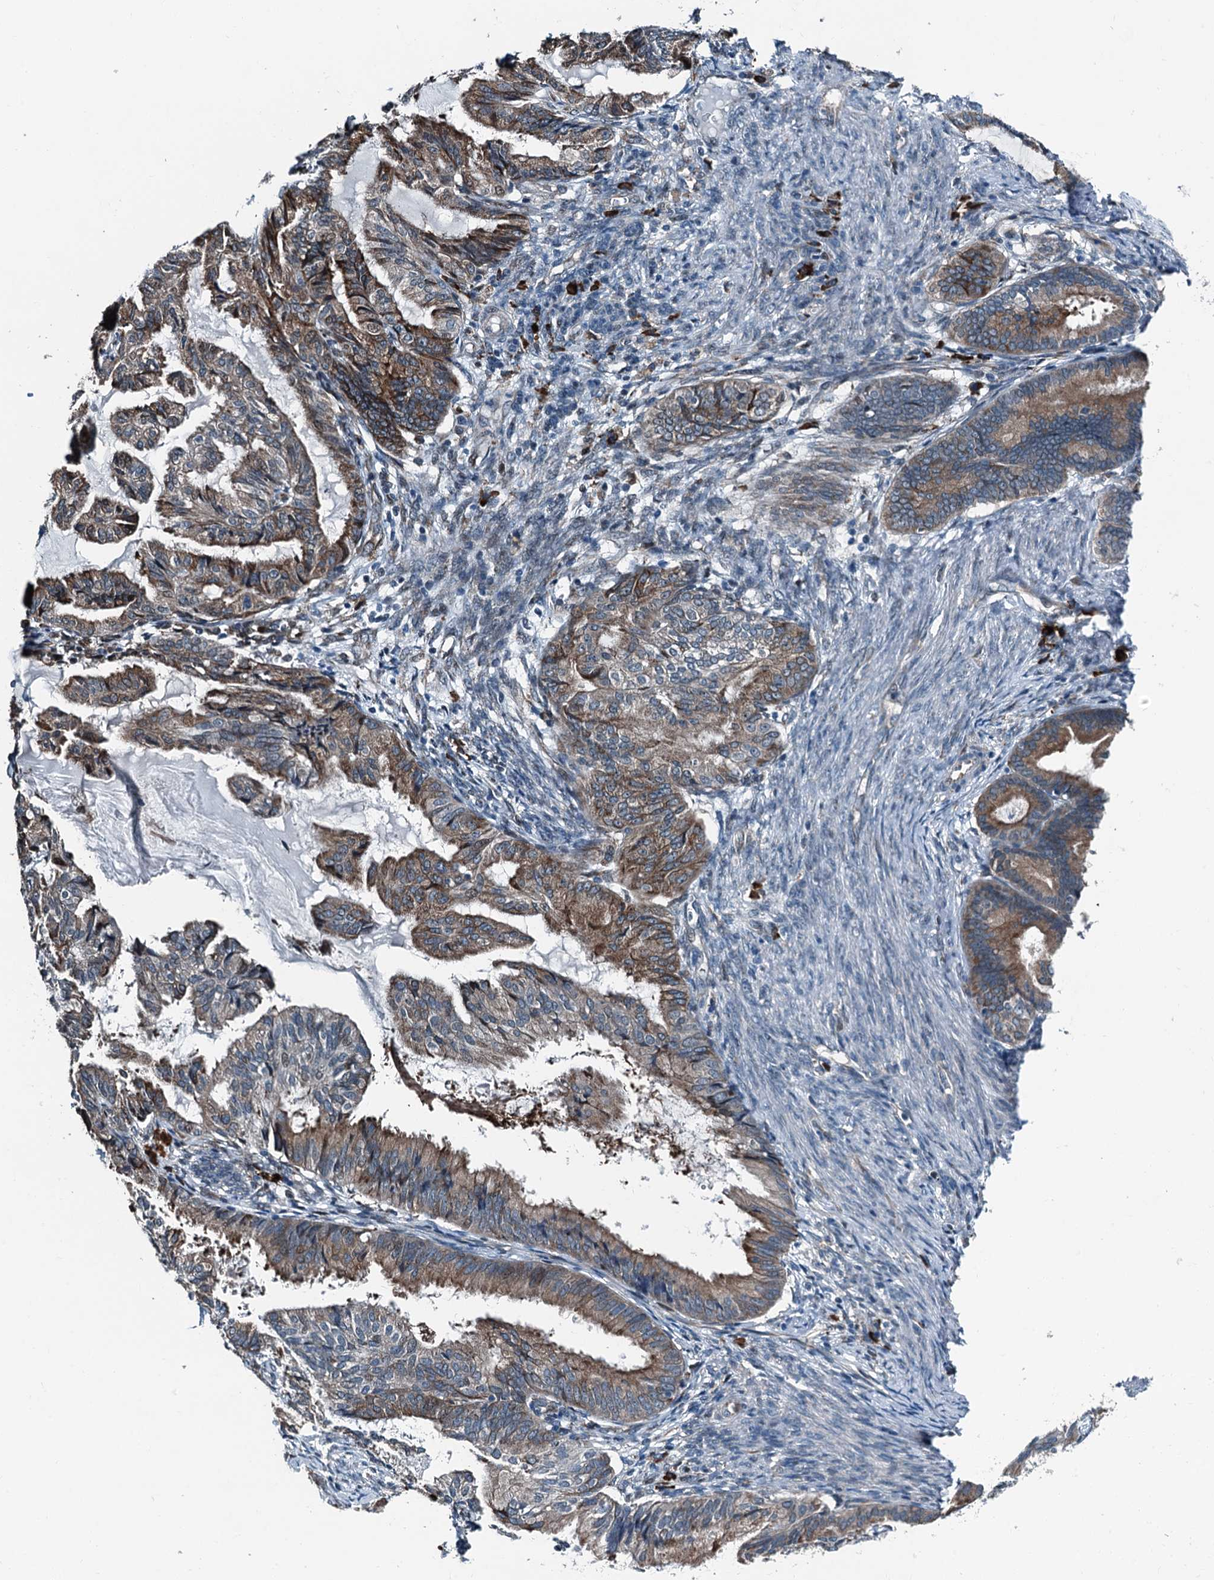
{"staining": {"intensity": "moderate", "quantity": "25%-75%", "location": "cytoplasmic/membranous"}, "tissue": "endometrial cancer", "cell_type": "Tumor cells", "image_type": "cancer", "snomed": [{"axis": "morphology", "description": "Adenocarcinoma, NOS"}, {"axis": "topography", "description": "Endometrium"}], "caption": "A brown stain shows moderate cytoplasmic/membranous expression of a protein in adenocarcinoma (endometrial) tumor cells. (Brightfield microscopy of DAB IHC at high magnification).", "gene": "TAMALIN", "patient": {"sex": "female", "age": 86}}